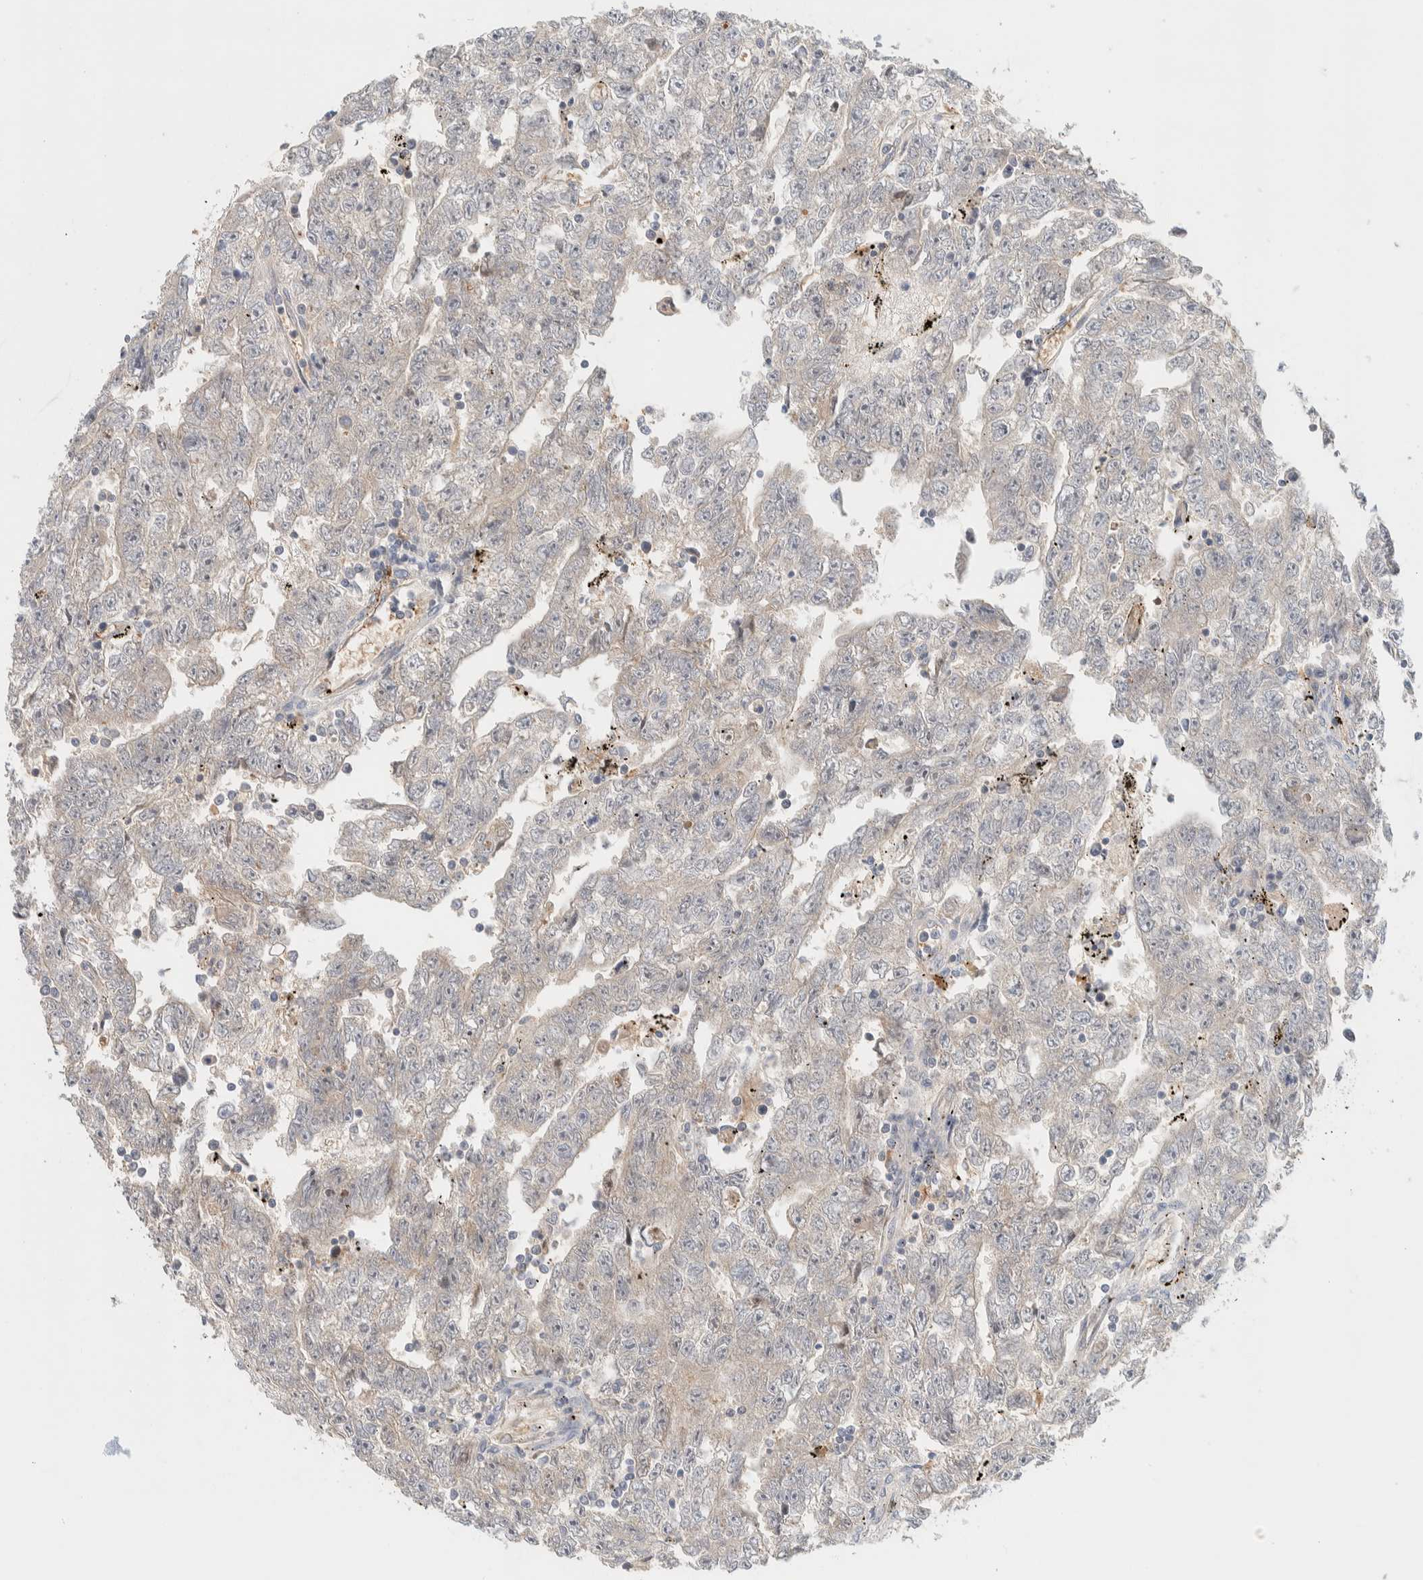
{"staining": {"intensity": "negative", "quantity": "none", "location": "none"}, "tissue": "testis cancer", "cell_type": "Tumor cells", "image_type": "cancer", "snomed": [{"axis": "morphology", "description": "Carcinoma, Embryonal, NOS"}, {"axis": "topography", "description": "Testis"}], "caption": "Immunohistochemistry micrograph of human testis cancer stained for a protein (brown), which demonstrates no staining in tumor cells.", "gene": "GCLM", "patient": {"sex": "male", "age": 25}}